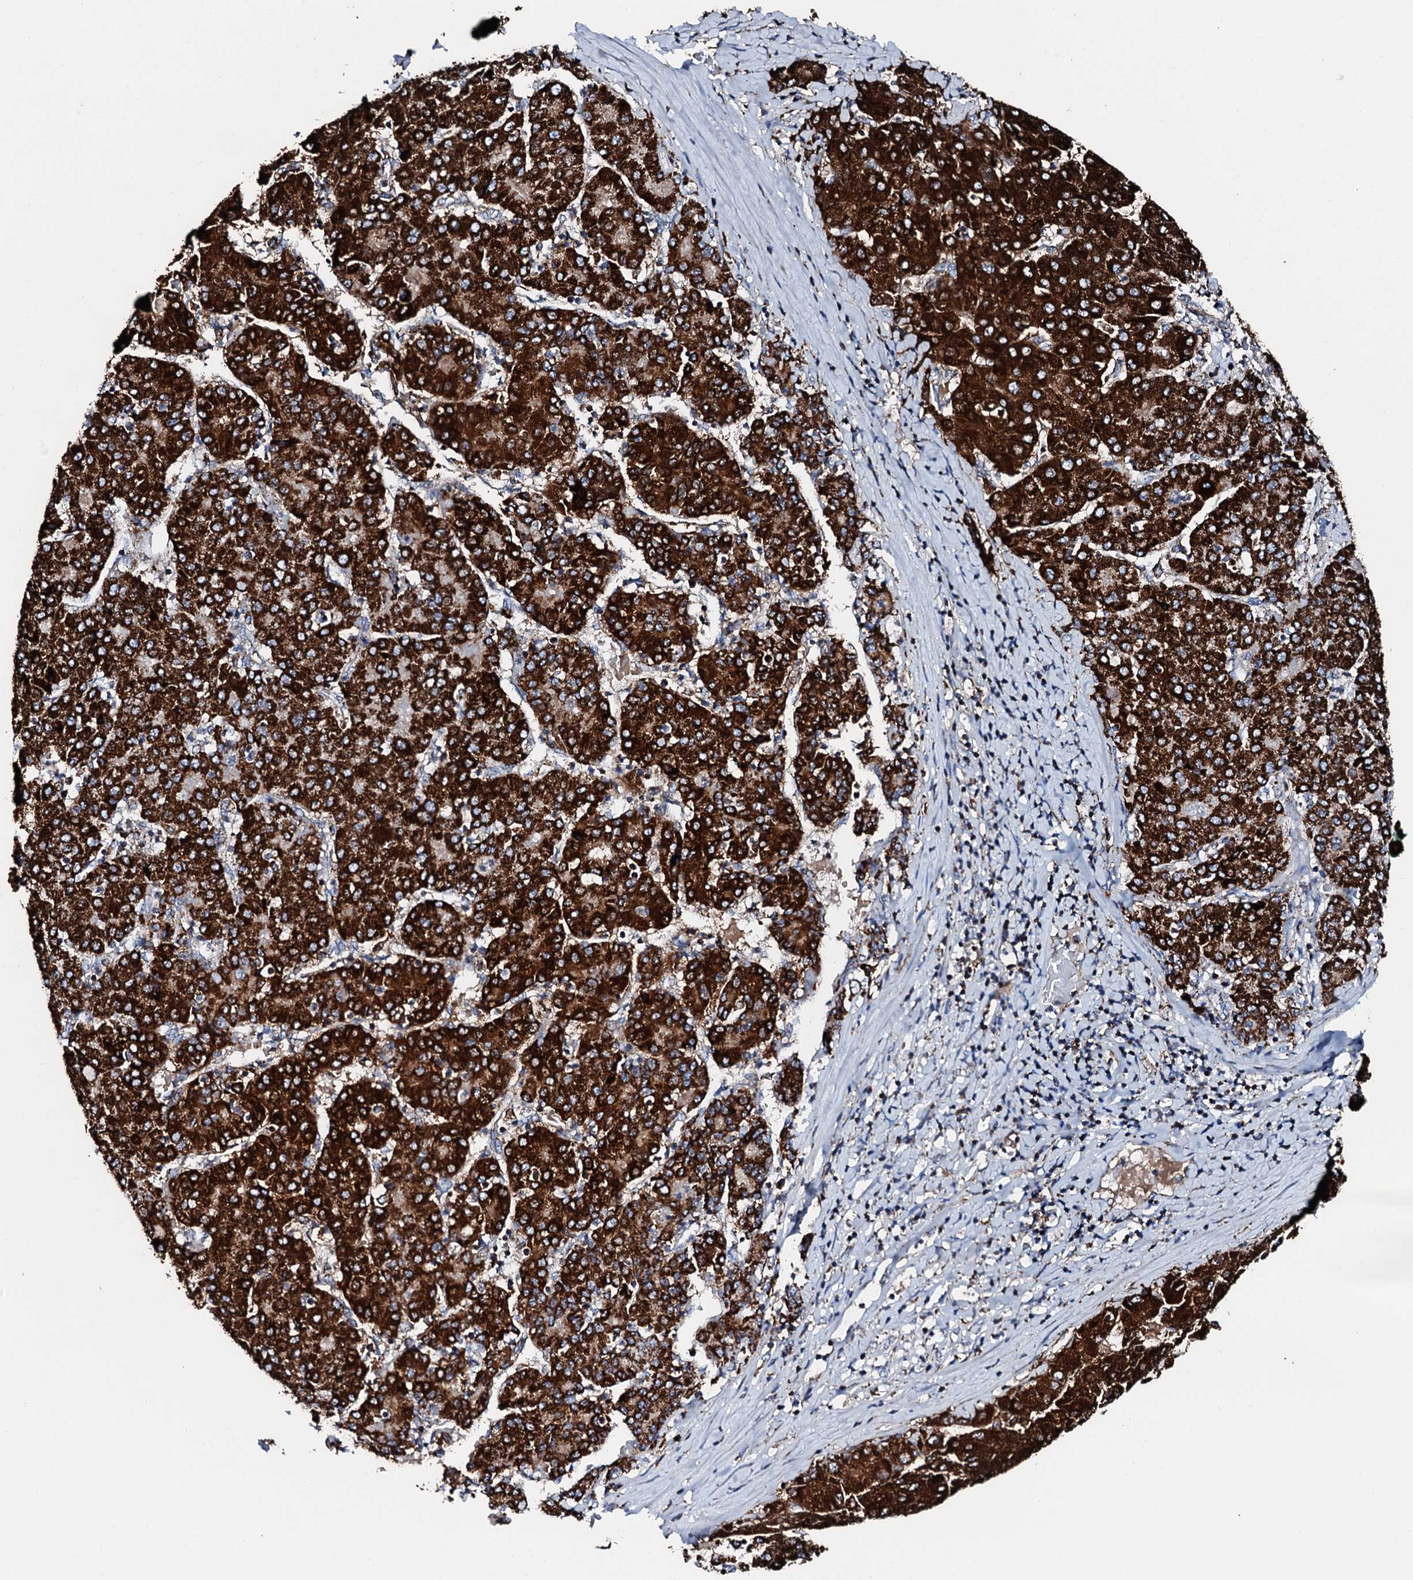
{"staining": {"intensity": "strong", "quantity": ">75%", "location": "cytoplasmic/membranous"}, "tissue": "liver cancer", "cell_type": "Tumor cells", "image_type": "cancer", "snomed": [{"axis": "morphology", "description": "Carcinoma, Hepatocellular, NOS"}, {"axis": "topography", "description": "Liver"}], "caption": "Immunohistochemical staining of human liver cancer exhibits strong cytoplasmic/membranous protein expression in approximately >75% of tumor cells.", "gene": "HADH", "patient": {"sex": "male", "age": 65}}